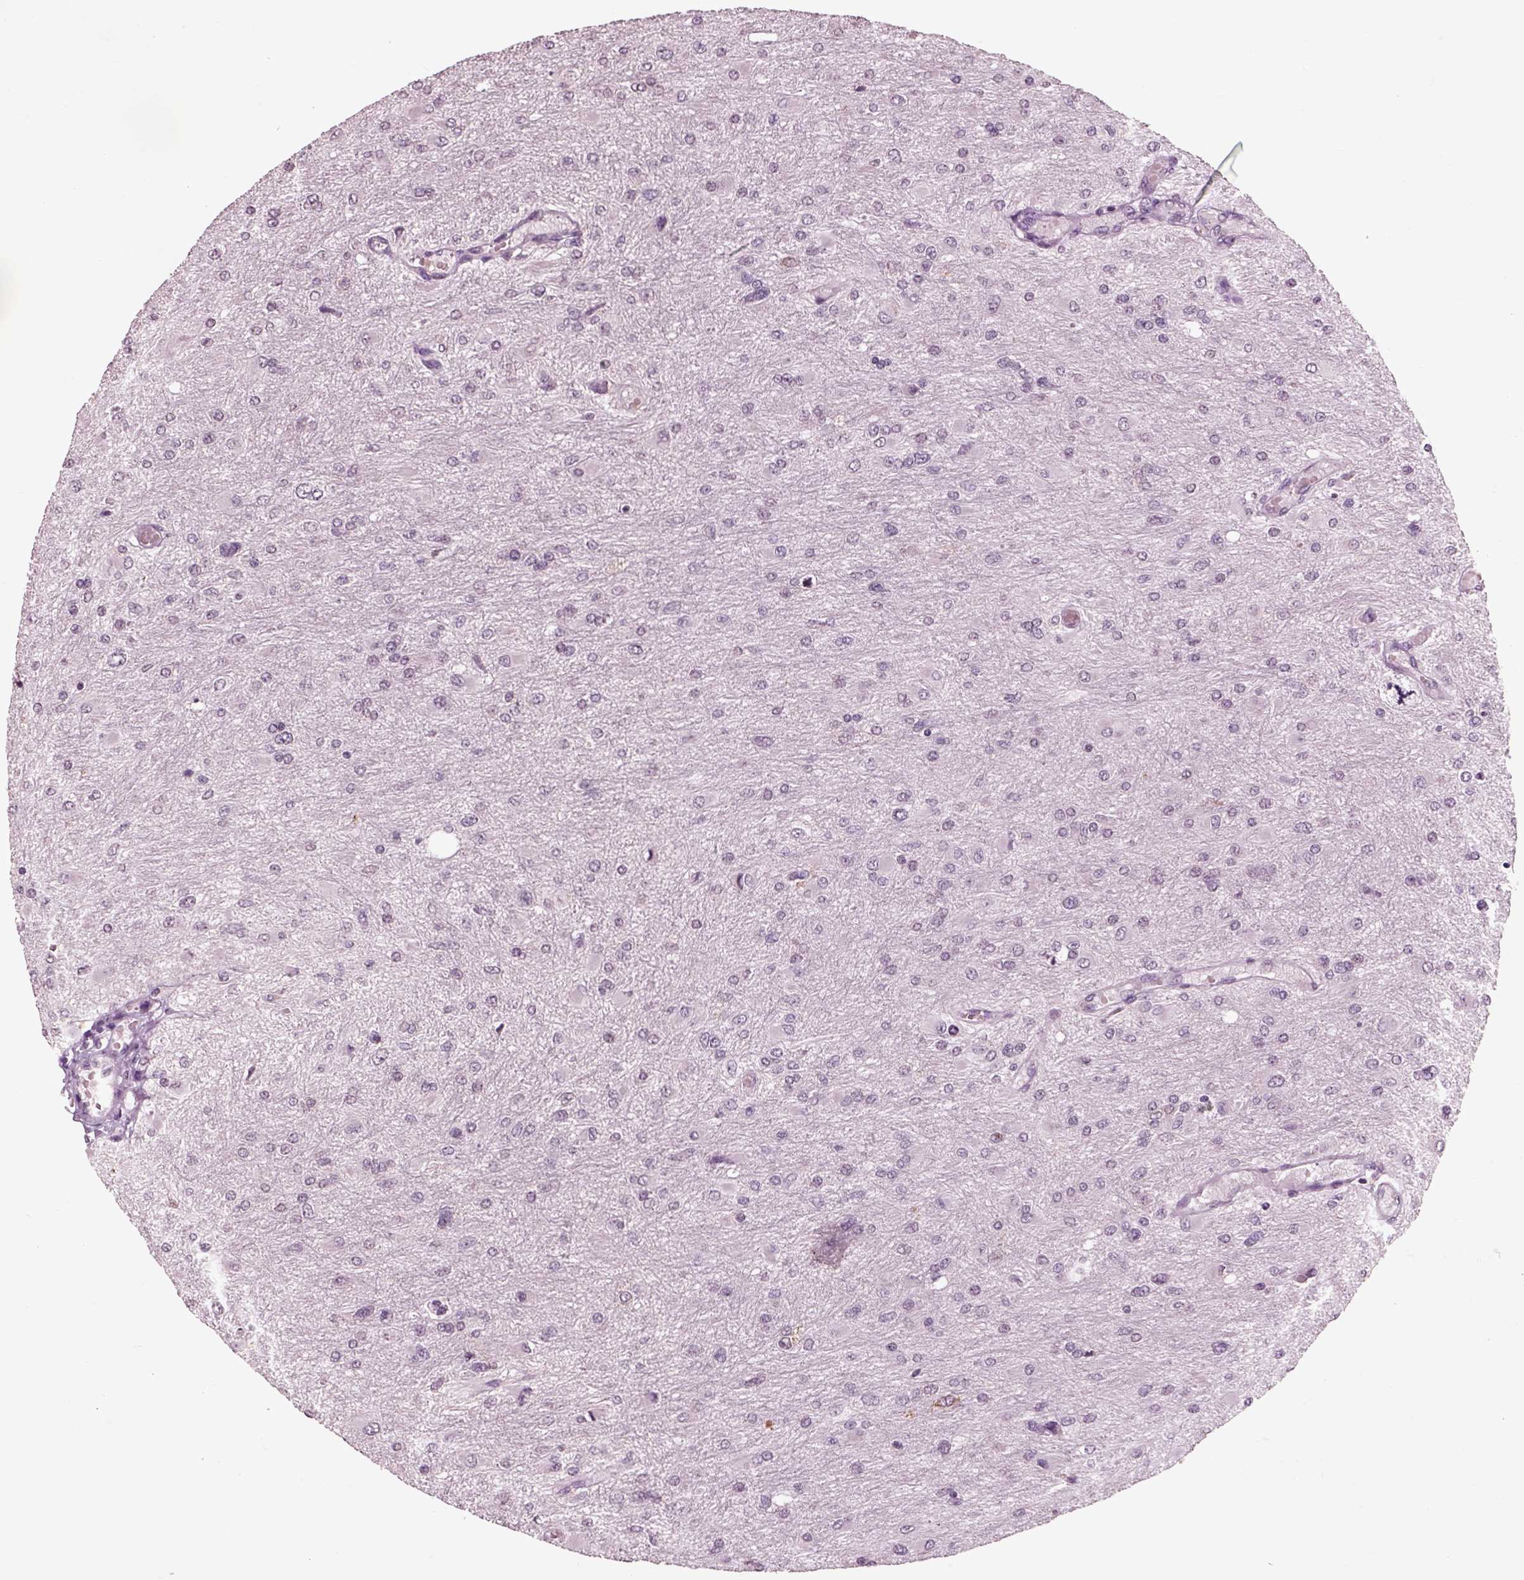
{"staining": {"intensity": "negative", "quantity": "none", "location": "none"}, "tissue": "glioma", "cell_type": "Tumor cells", "image_type": "cancer", "snomed": [{"axis": "morphology", "description": "Glioma, malignant, High grade"}, {"axis": "topography", "description": "Cerebral cortex"}], "caption": "Protein analysis of high-grade glioma (malignant) displays no significant staining in tumor cells.", "gene": "CHGB", "patient": {"sex": "female", "age": 36}}